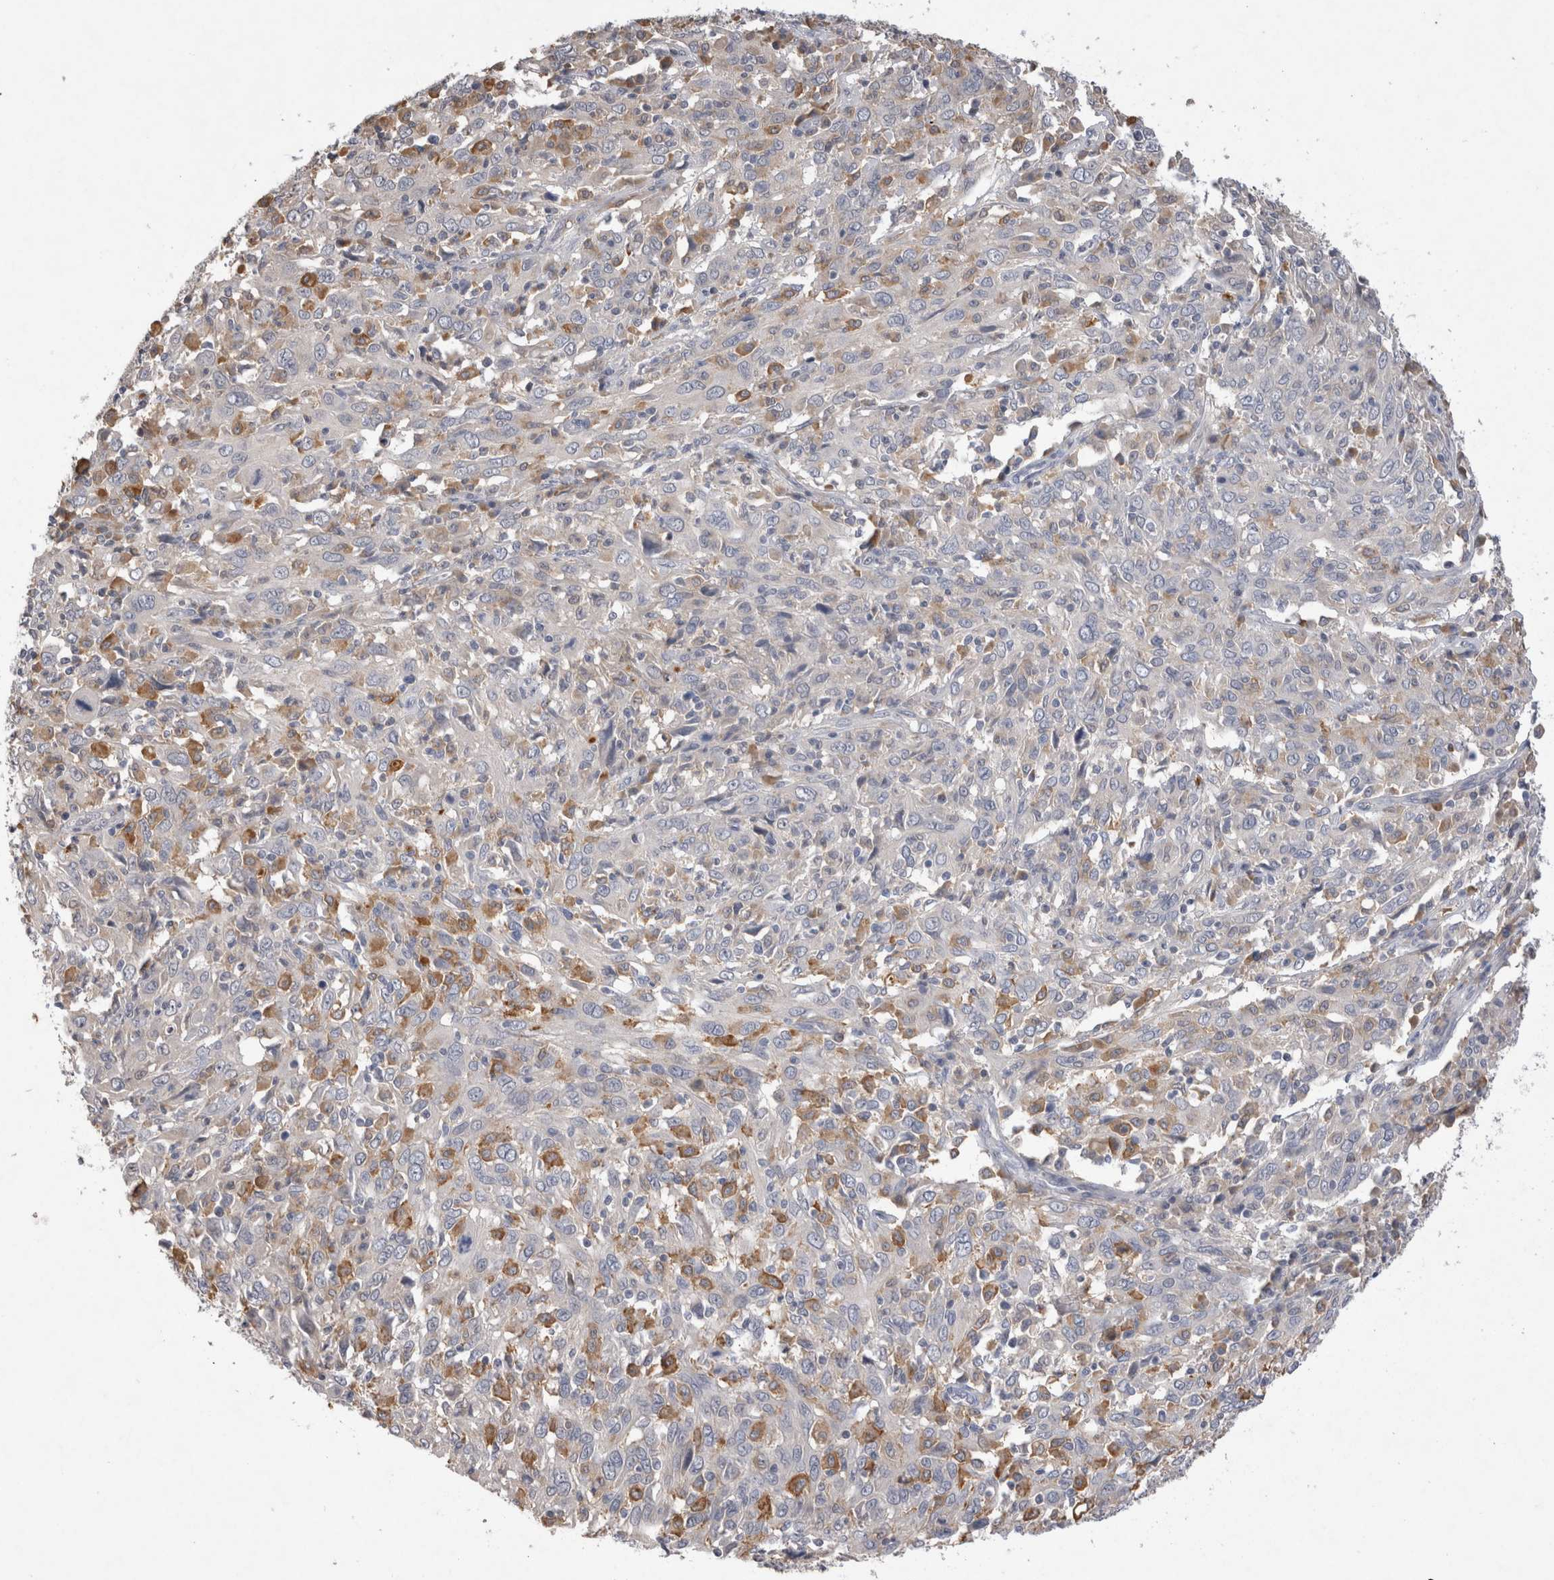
{"staining": {"intensity": "negative", "quantity": "none", "location": "none"}, "tissue": "cervical cancer", "cell_type": "Tumor cells", "image_type": "cancer", "snomed": [{"axis": "morphology", "description": "Squamous cell carcinoma, NOS"}, {"axis": "topography", "description": "Cervix"}], "caption": "Tumor cells show no significant protein staining in cervical squamous cell carcinoma.", "gene": "VSIG4", "patient": {"sex": "female", "age": 46}}